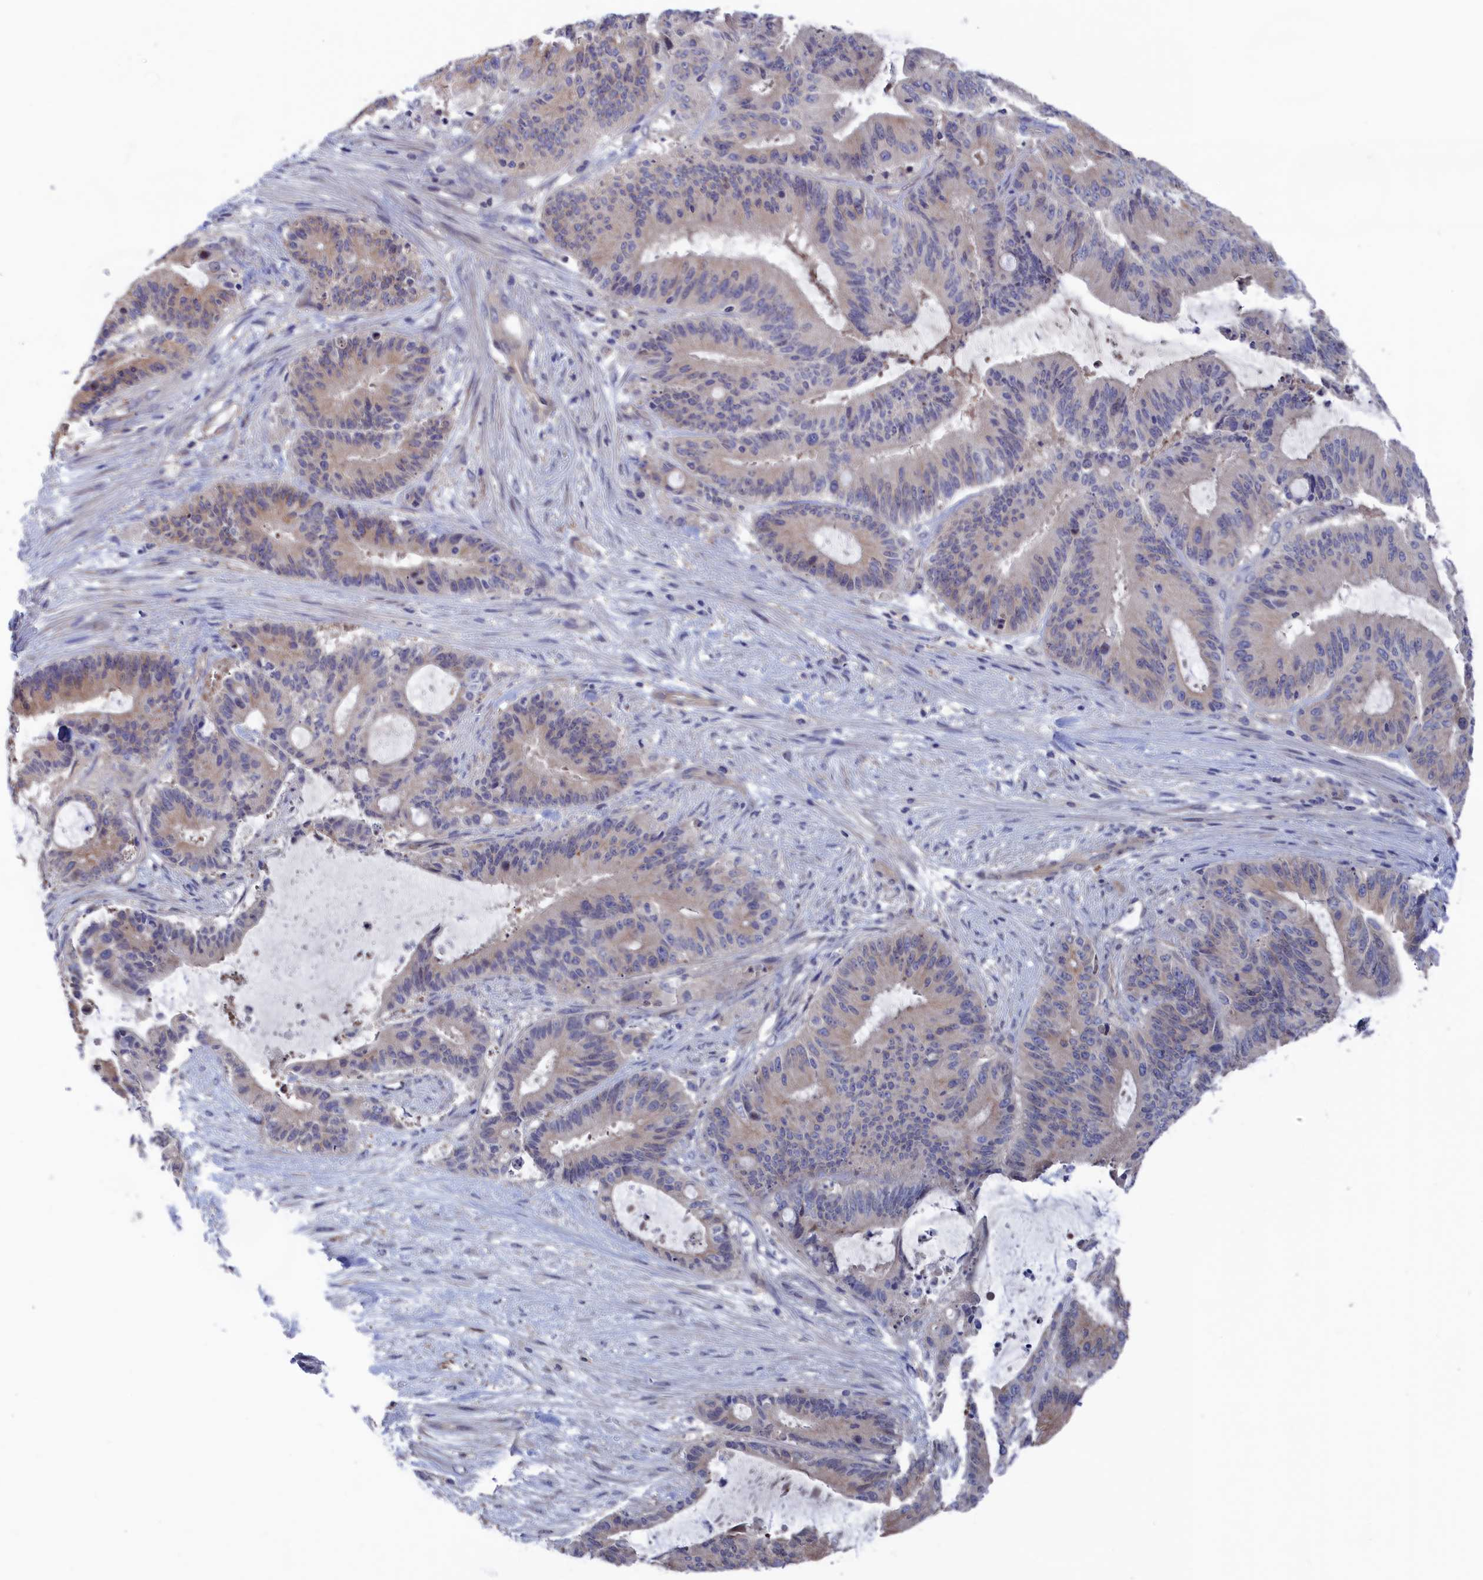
{"staining": {"intensity": "weak", "quantity": "<25%", "location": "cytoplasmic/membranous"}, "tissue": "liver cancer", "cell_type": "Tumor cells", "image_type": "cancer", "snomed": [{"axis": "morphology", "description": "Normal tissue, NOS"}, {"axis": "morphology", "description": "Cholangiocarcinoma"}, {"axis": "topography", "description": "Liver"}, {"axis": "topography", "description": "Peripheral nerve tissue"}], "caption": "A high-resolution image shows IHC staining of liver cancer (cholangiocarcinoma), which demonstrates no significant expression in tumor cells.", "gene": "NUTF2", "patient": {"sex": "female", "age": 73}}